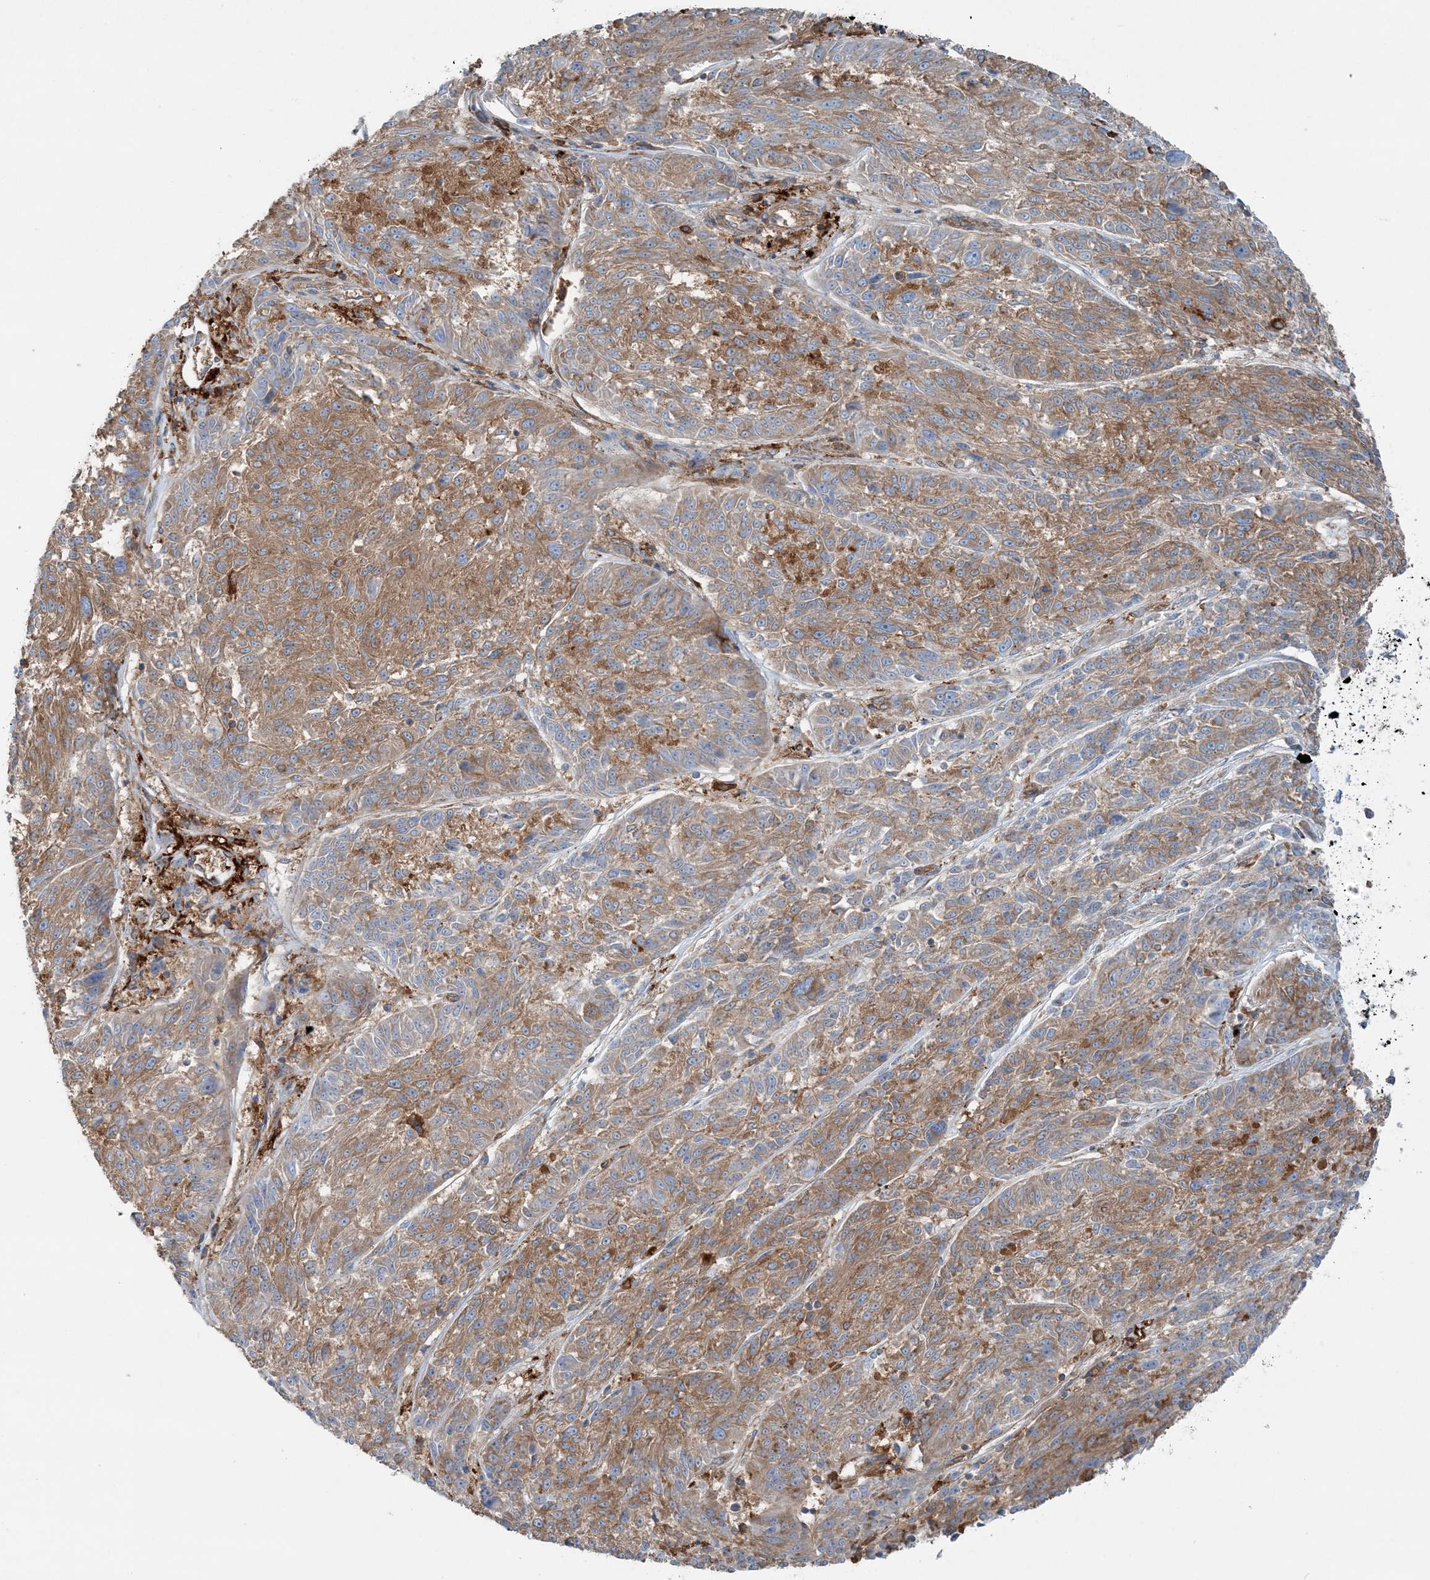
{"staining": {"intensity": "moderate", "quantity": ">75%", "location": "cytoplasmic/membranous"}, "tissue": "melanoma", "cell_type": "Tumor cells", "image_type": "cancer", "snomed": [{"axis": "morphology", "description": "Malignant melanoma, NOS"}, {"axis": "topography", "description": "Skin"}], "caption": "Melanoma stained with IHC reveals moderate cytoplasmic/membranous staining in about >75% of tumor cells. (DAB IHC, brown staining for protein, blue staining for nuclei).", "gene": "SNX2", "patient": {"sex": "male", "age": 53}}